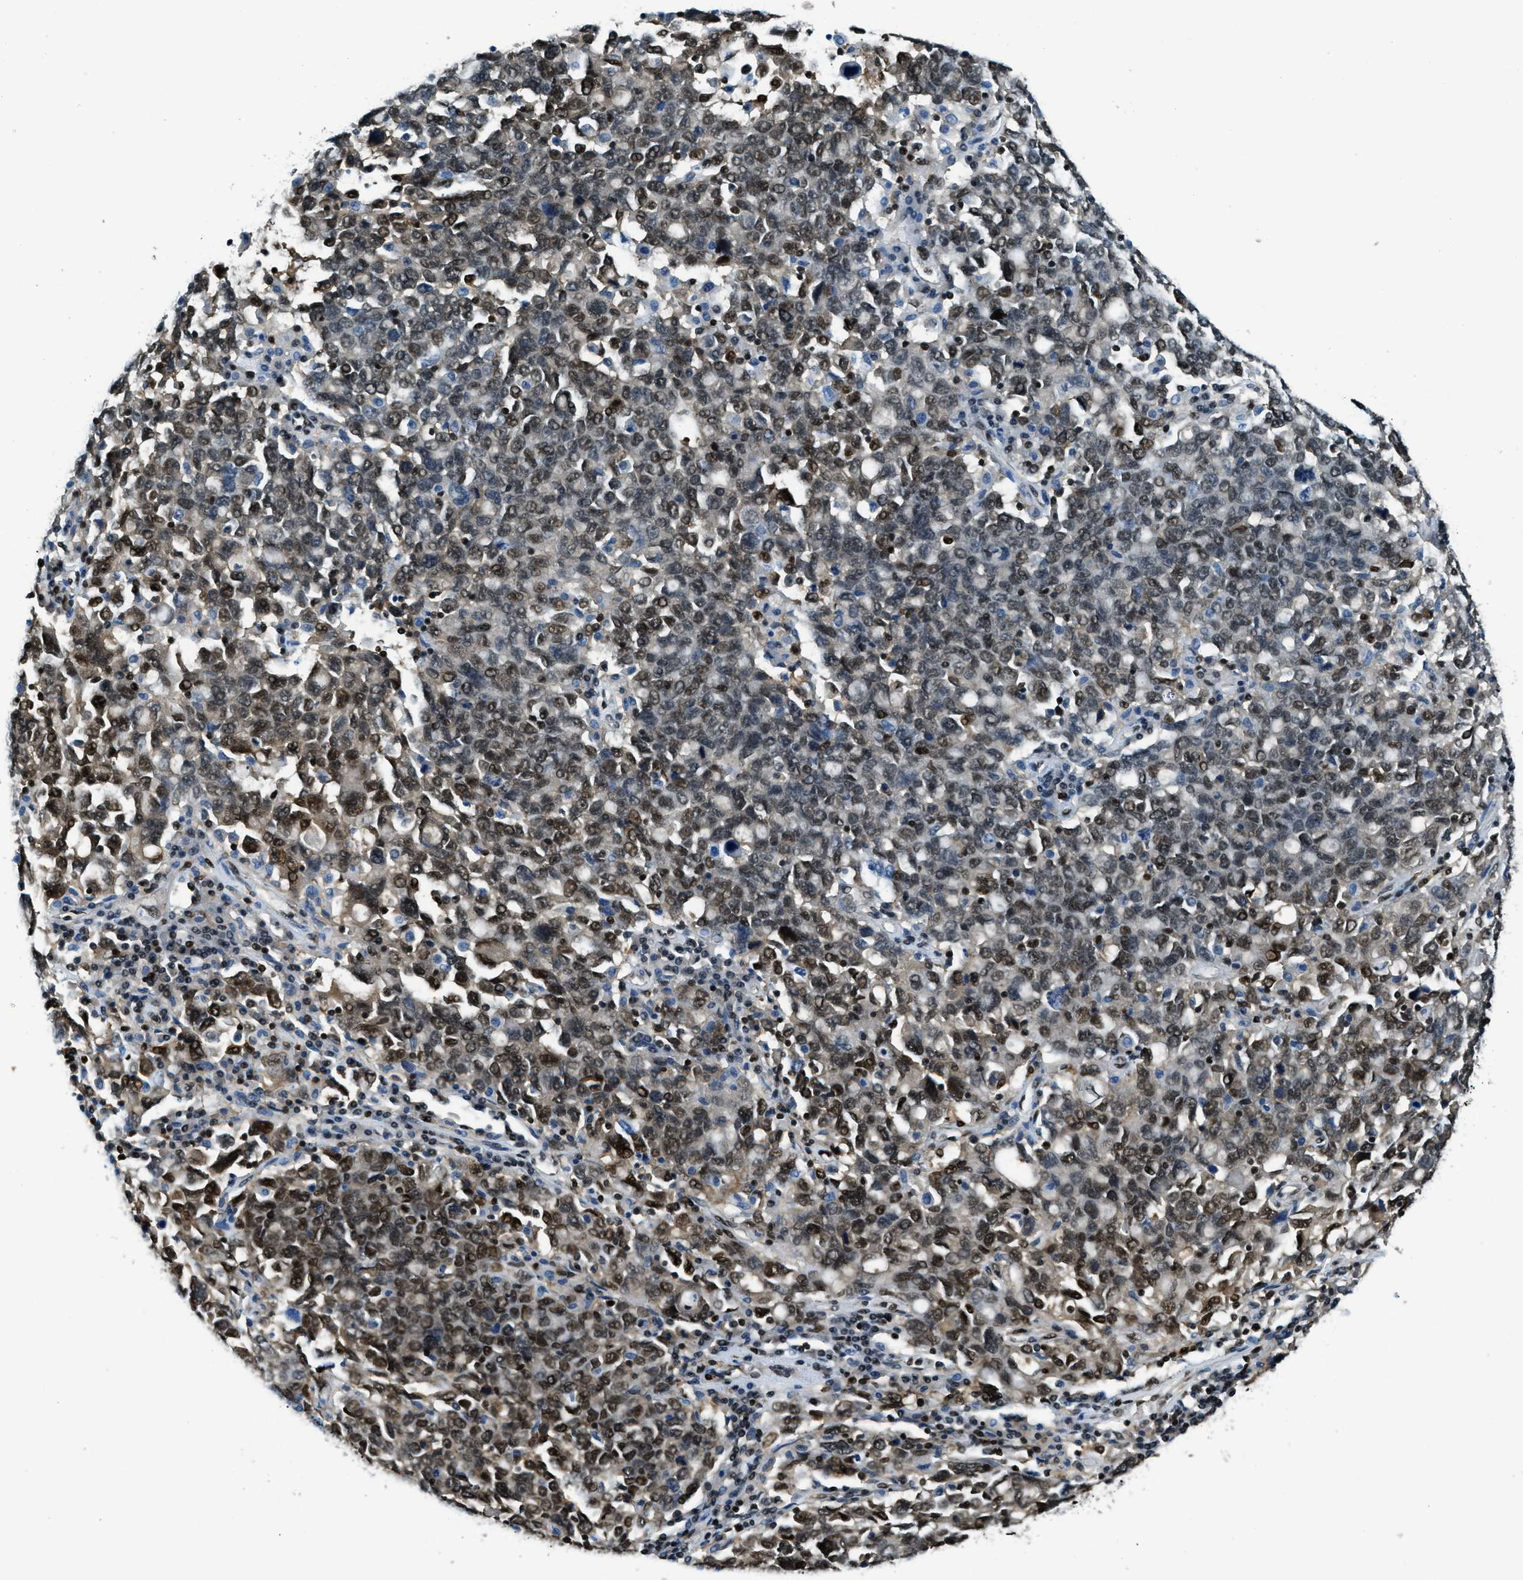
{"staining": {"intensity": "strong", "quantity": ">75%", "location": "nuclear"}, "tissue": "ovarian cancer", "cell_type": "Tumor cells", "image_type": "cancer", "snomed": [{"axis": "morphology", "description": "Carcinoma, endometroid"}, {"axis": "topography", "description": "Ovary"}], "caption": "Immunohistochemical staining of human endometroid carcinoma (ovarian) demonstrates strong nuclear protein staining in about >75% of tumor cells.", "gene": "OGFR", "patient": {"sex": "female", "age": 62}}